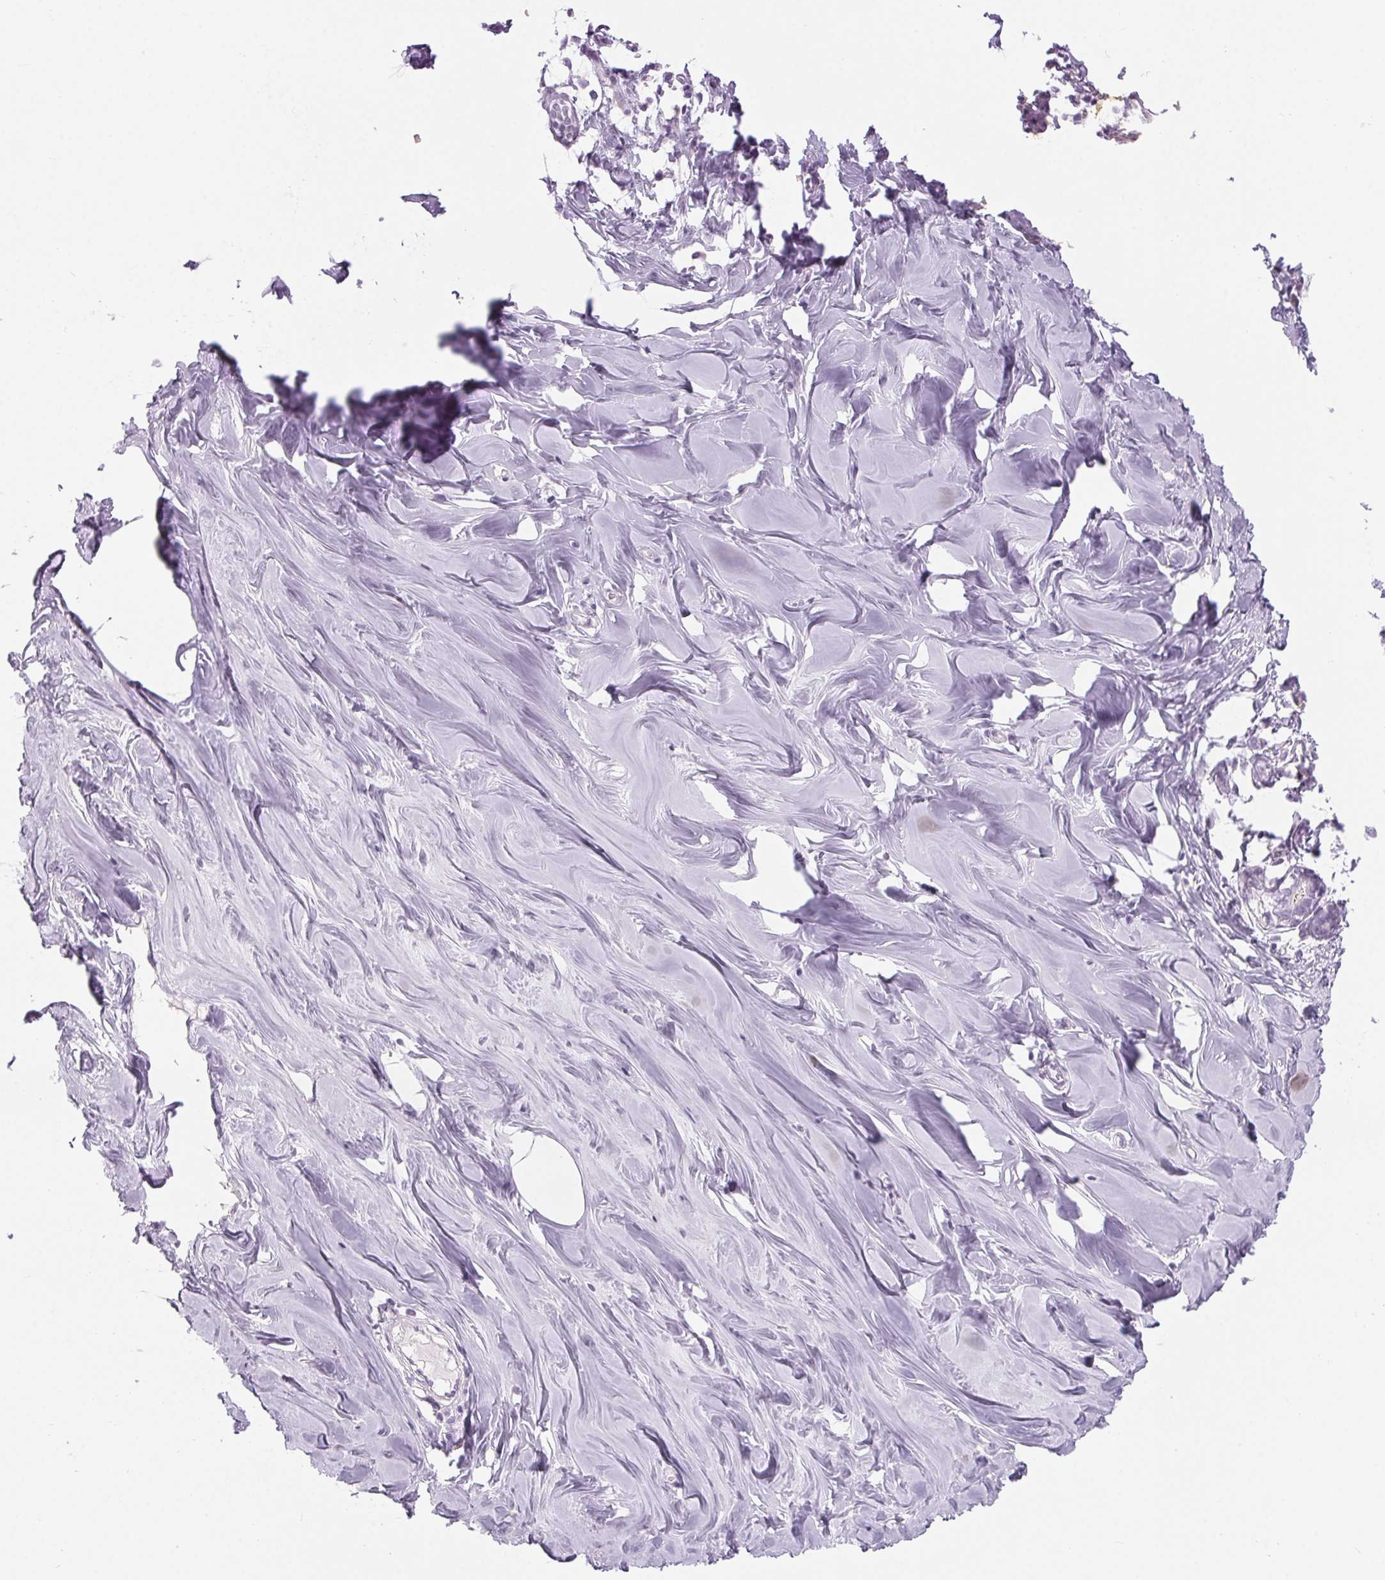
{"staining": {"intensity": "negative", "quantity": "none", "location": "none"}, "tissue": "breast", "cell_type": "Adipocytes", "image_type": "normal", "snomed": [{"axis": "morphology", "description": "Normal tissue, NOS"}, {"axis": "topography", "description": "Breast"}], "caption": "Protein analysis of normal breast exhibits no significant positivity in adipocytes.", "gene": "LRP2", "patient": {"sex": "female", "age": 27}}